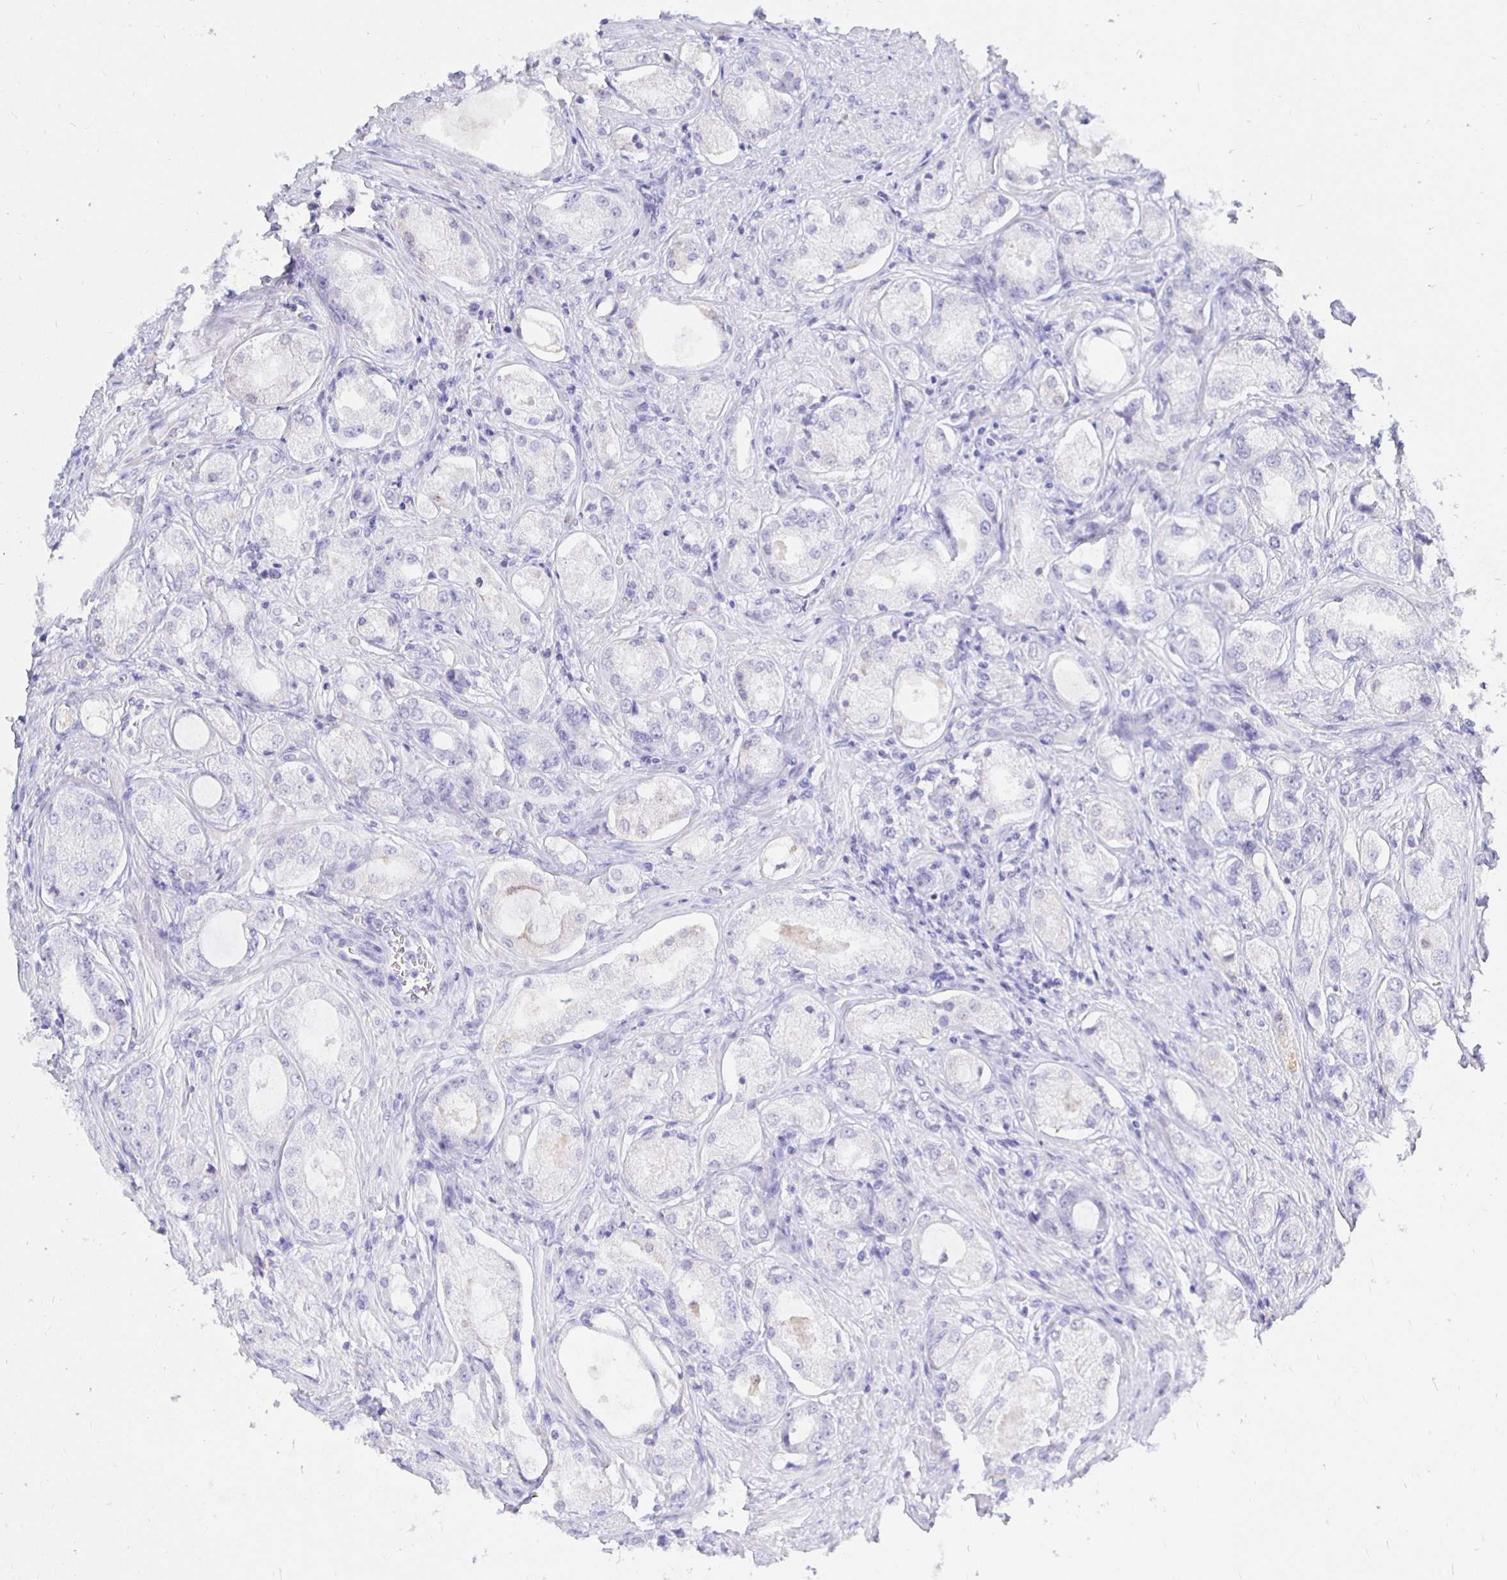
{"staining": {"intensity": "negative", "quantity": "none", "location": "none"}, "tissue": "prostate cancer", "cell_type": "Tumor cells", "image_type": "cancer", "snomed": [{"axis": "morphology", "description": "Adenocarcinoma, Low grade"}, {"axis": "topography", "description": "Prostate"}], "caption": "Immunohistochemistry image of prostate low-grade adenocarcinoma stained for a protein (brown), which reveals no expression in tumor cells.", "gene": "UMOD", "patient": {"sex": "male", "age": 68}}